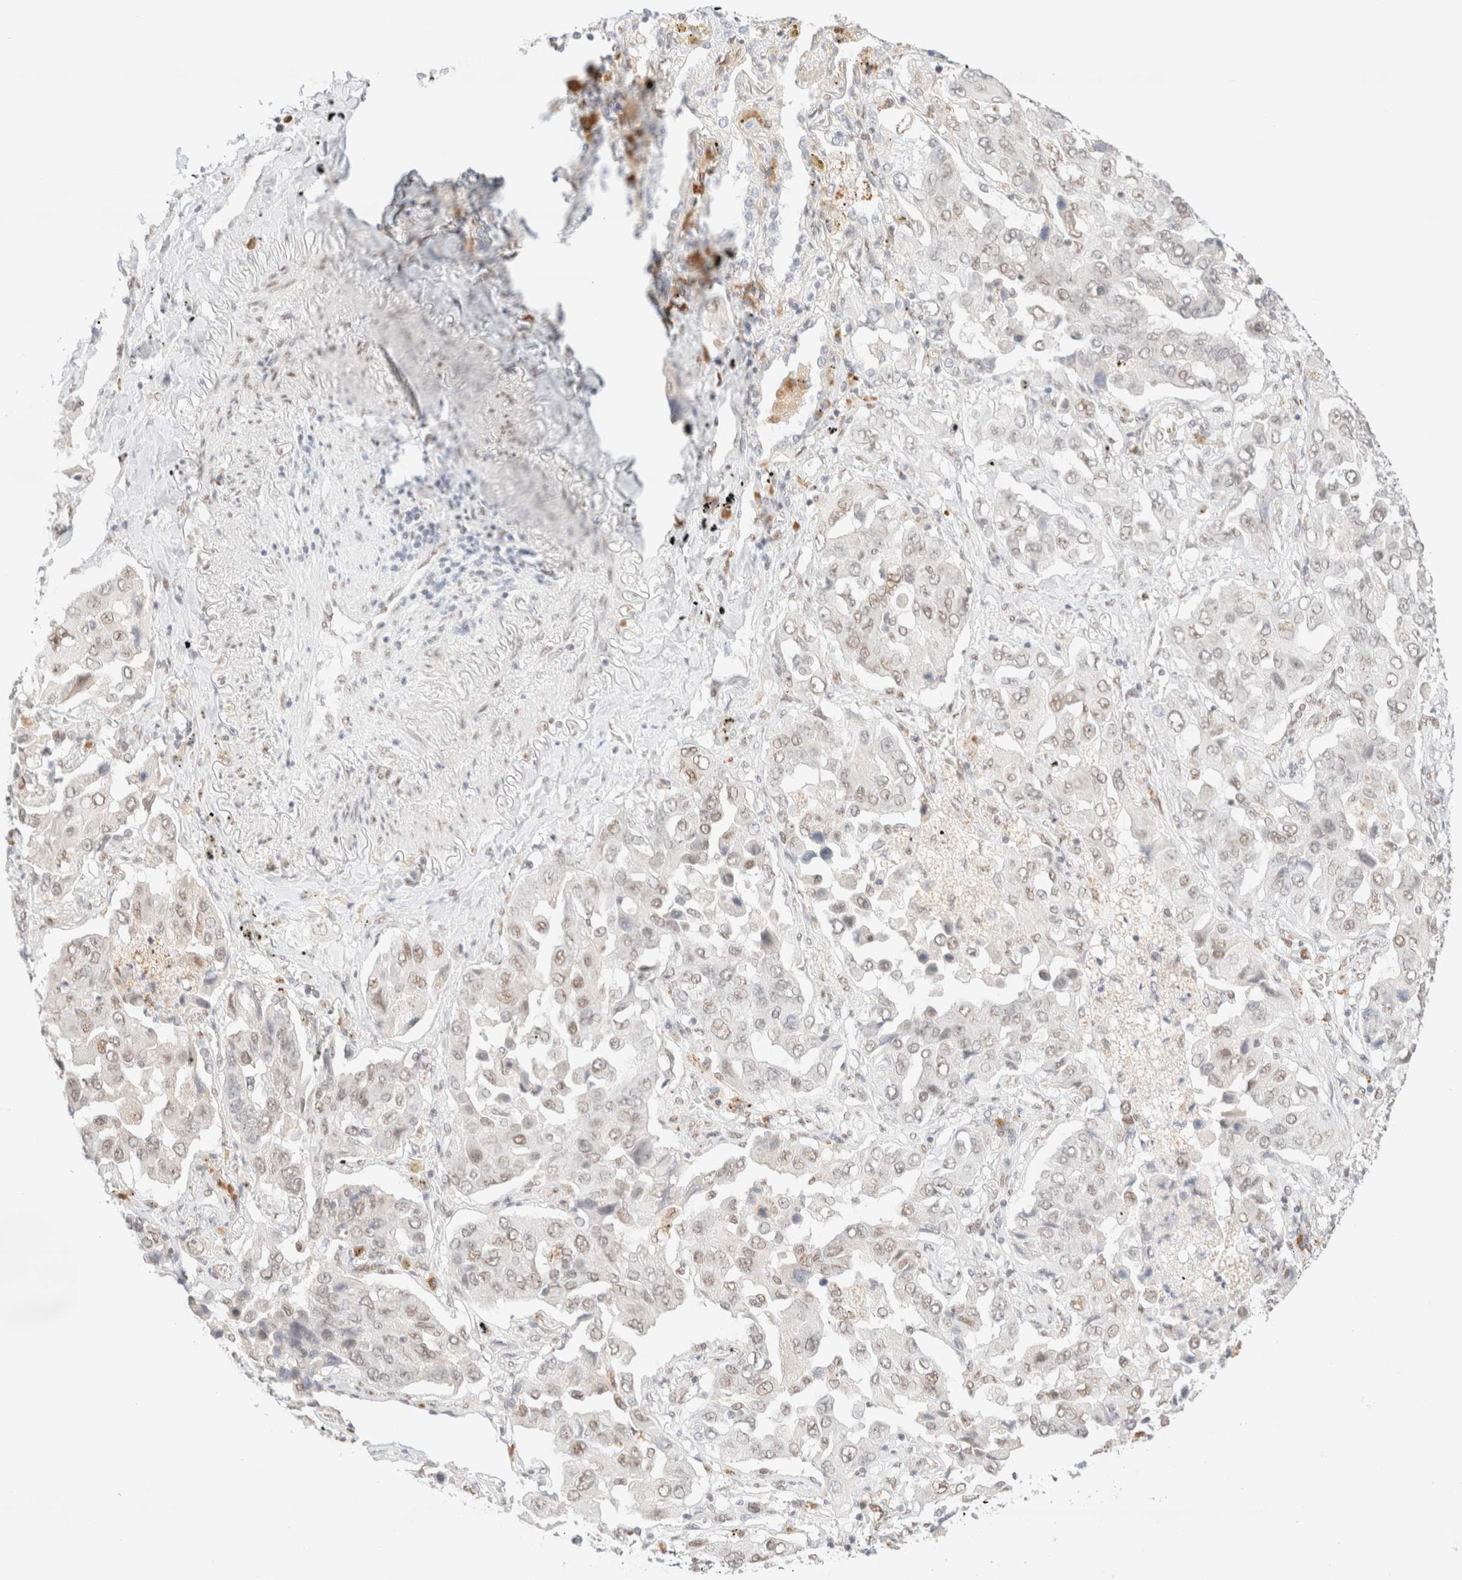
{"staining": {"intensity": "weak", "quantity": ">75%", "location": "nuclear"}, "tissue": "lung cancer", "cell_type": "Tumor cells", "image_type": "cancer", "snomed": [{"axis": "morphology", "description": "Adenocarcinoma, NOS"}, {"axis": "topography", "description": "Lung"}], "caption": "Tumor cells reveal weak nuclear expression in approximately >75% of cells in lung cancer.", "gene": "CIC", "patient": {"sex": "female", "age": 65}}